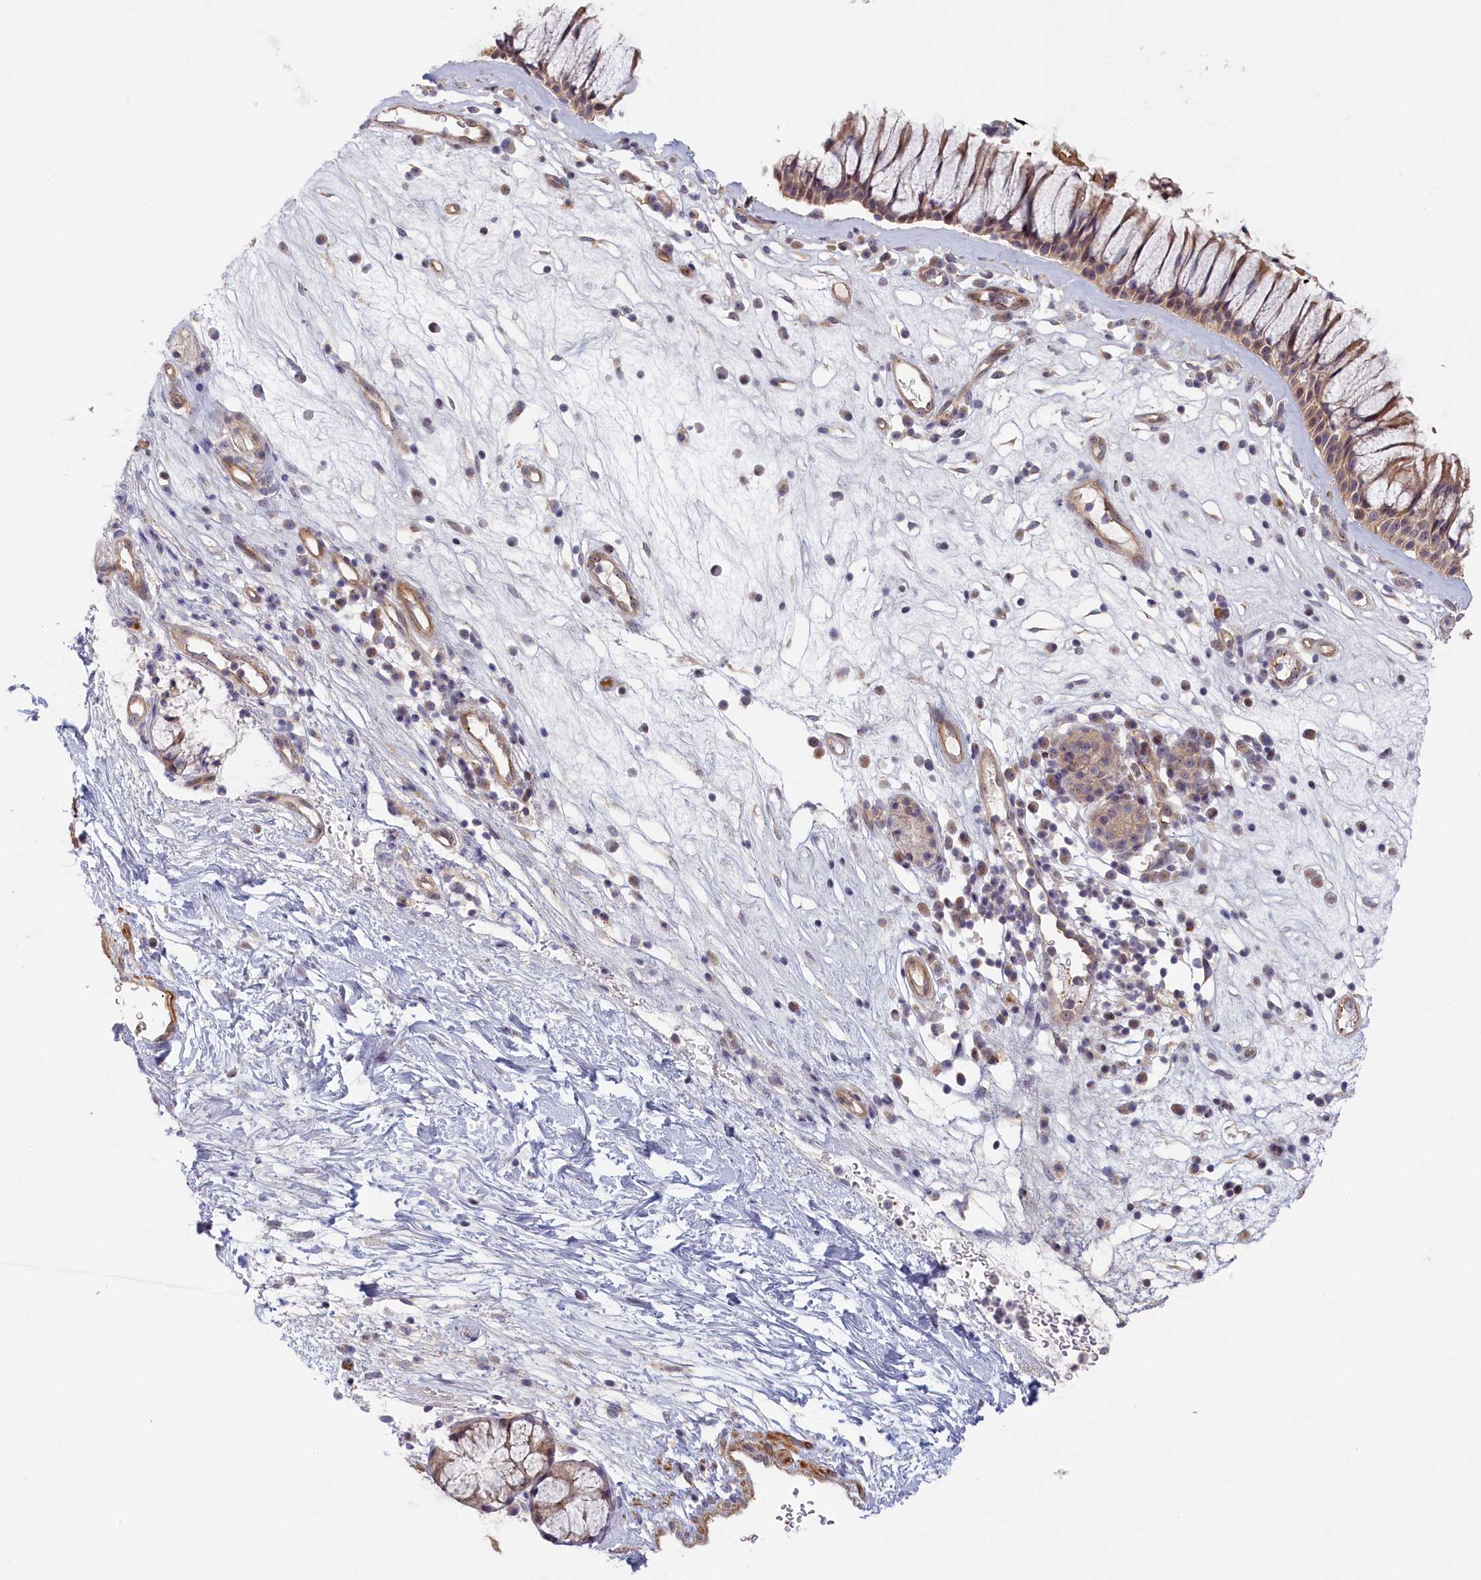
{"staining": {"intensity": "weak", "quantity": ">75%", "location": "cytoplasmic/membranous"}, "tissue": "nasopharynx", "cell_type": "Respiratory epithelial cells", "image_type": "normal", "snomed": [{"axis": "morphology", "description": "Normal tissue, NOS"}, {"axis": "morphology", "description": "Inflammation, NOS"}, {"axis": "morphology", "description": "Malignant melanoma, Metastatic site"}, {"axis": "topography", "description": "Nasopharynx"}], "caption": "Normal nasopharynx was stained to show a protein in brown. There is low levels of weak cytoplasmic/membranous positivity in approximately >75% of respiratory epithelial cells. The protein of interest is shown in brown color, while the nuclei are stained blue.", "gene": "INTS4", "patient": {"sex": "male", "age": 70}}